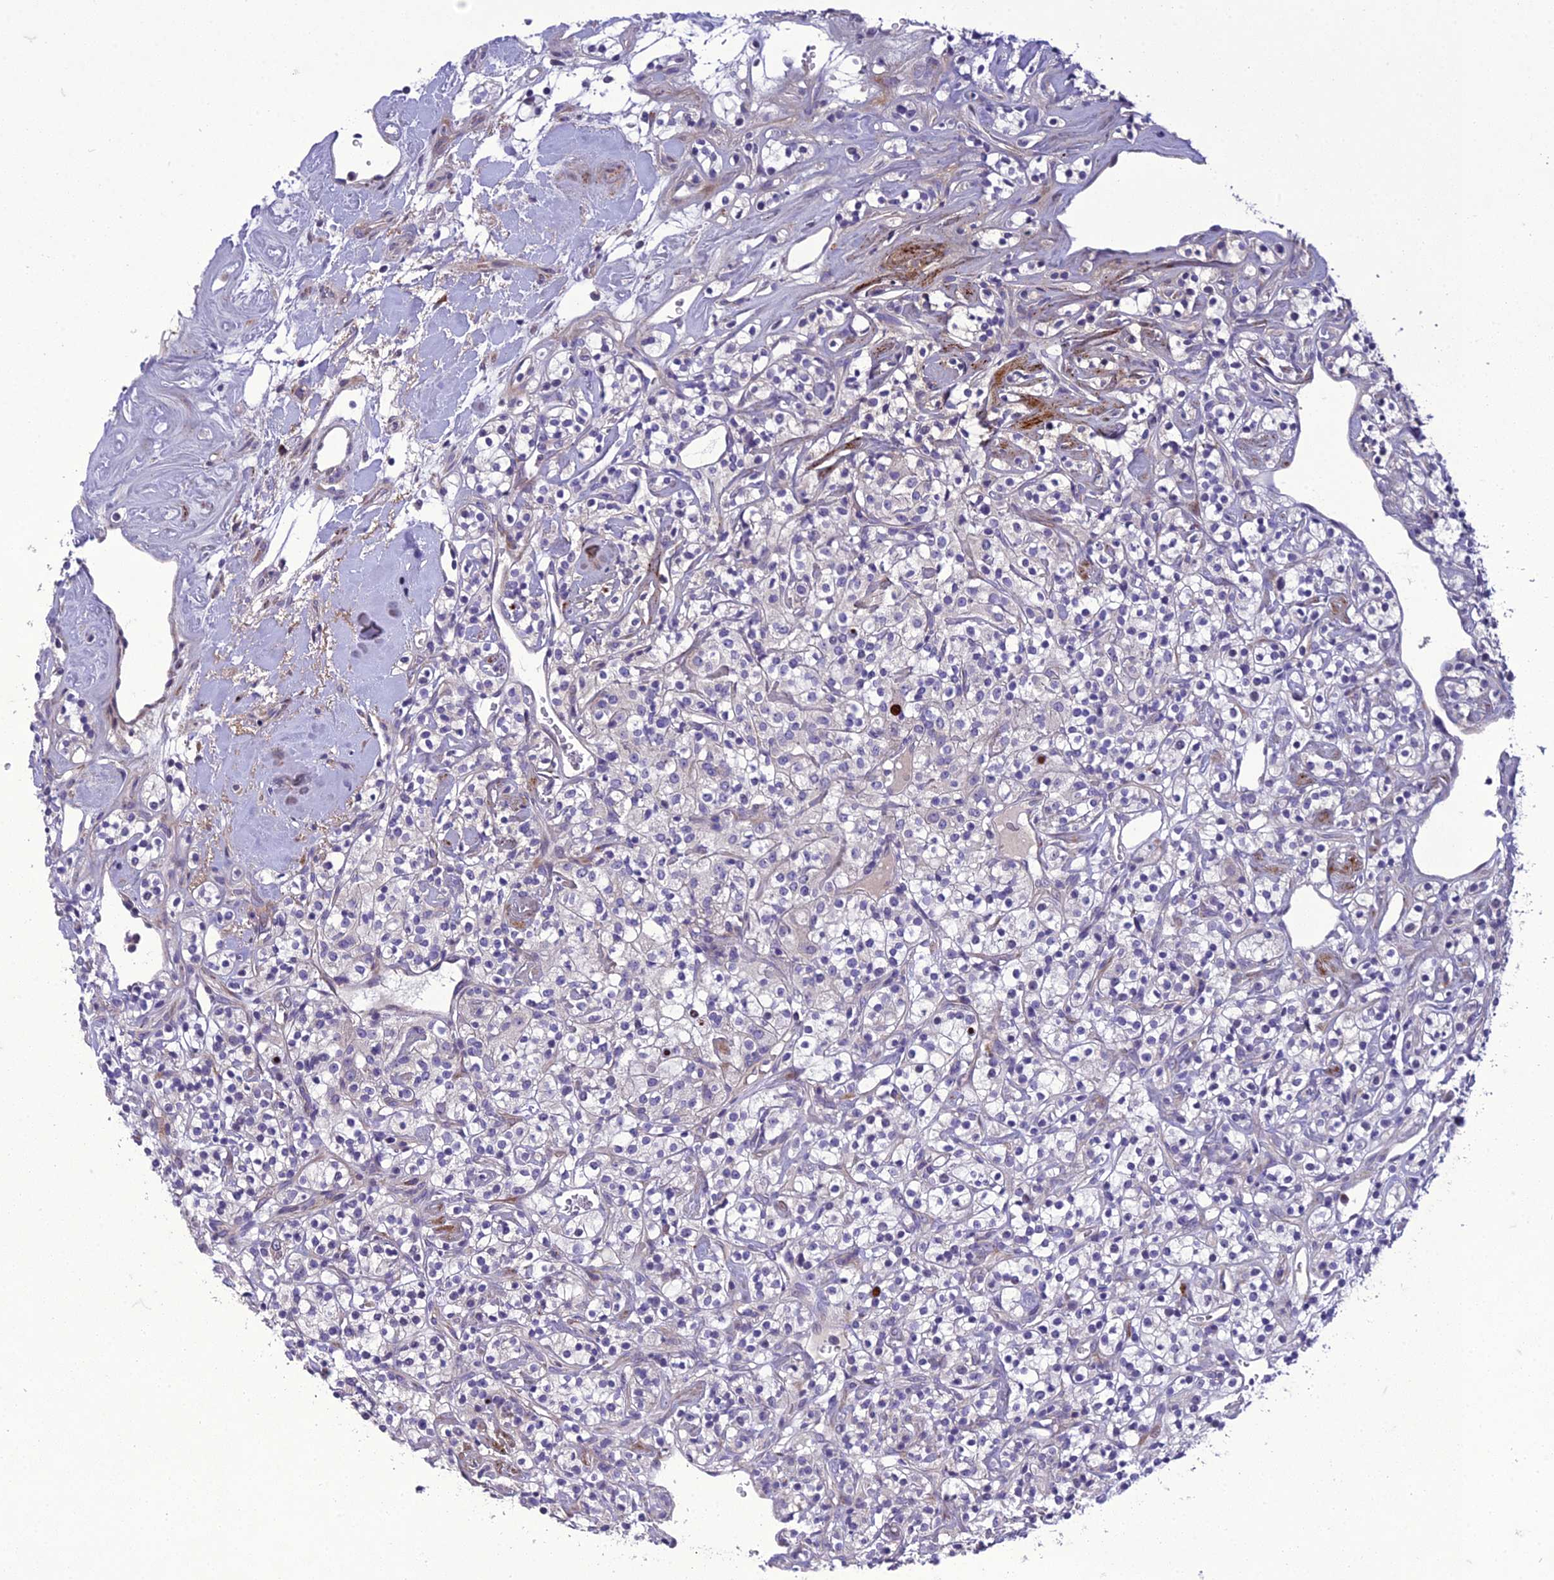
{"staining": {"intensity": "negative", "quantity": "none", "location": "none"}, "tissue": "renal cancer", "cell_type": "Tumor cells", "image_type": "cancer", "snomed": [{"axis": "morphology", "description": "Adenocarcinoma, NOS"}, {"axis": "topography", "description": "Kidney"}], "caption": "The micrograph exhibits no staining of tumor cells in renal cancer.", "gene": "ADIPOR2", "patient": {"sex": "male", "age": 77}}